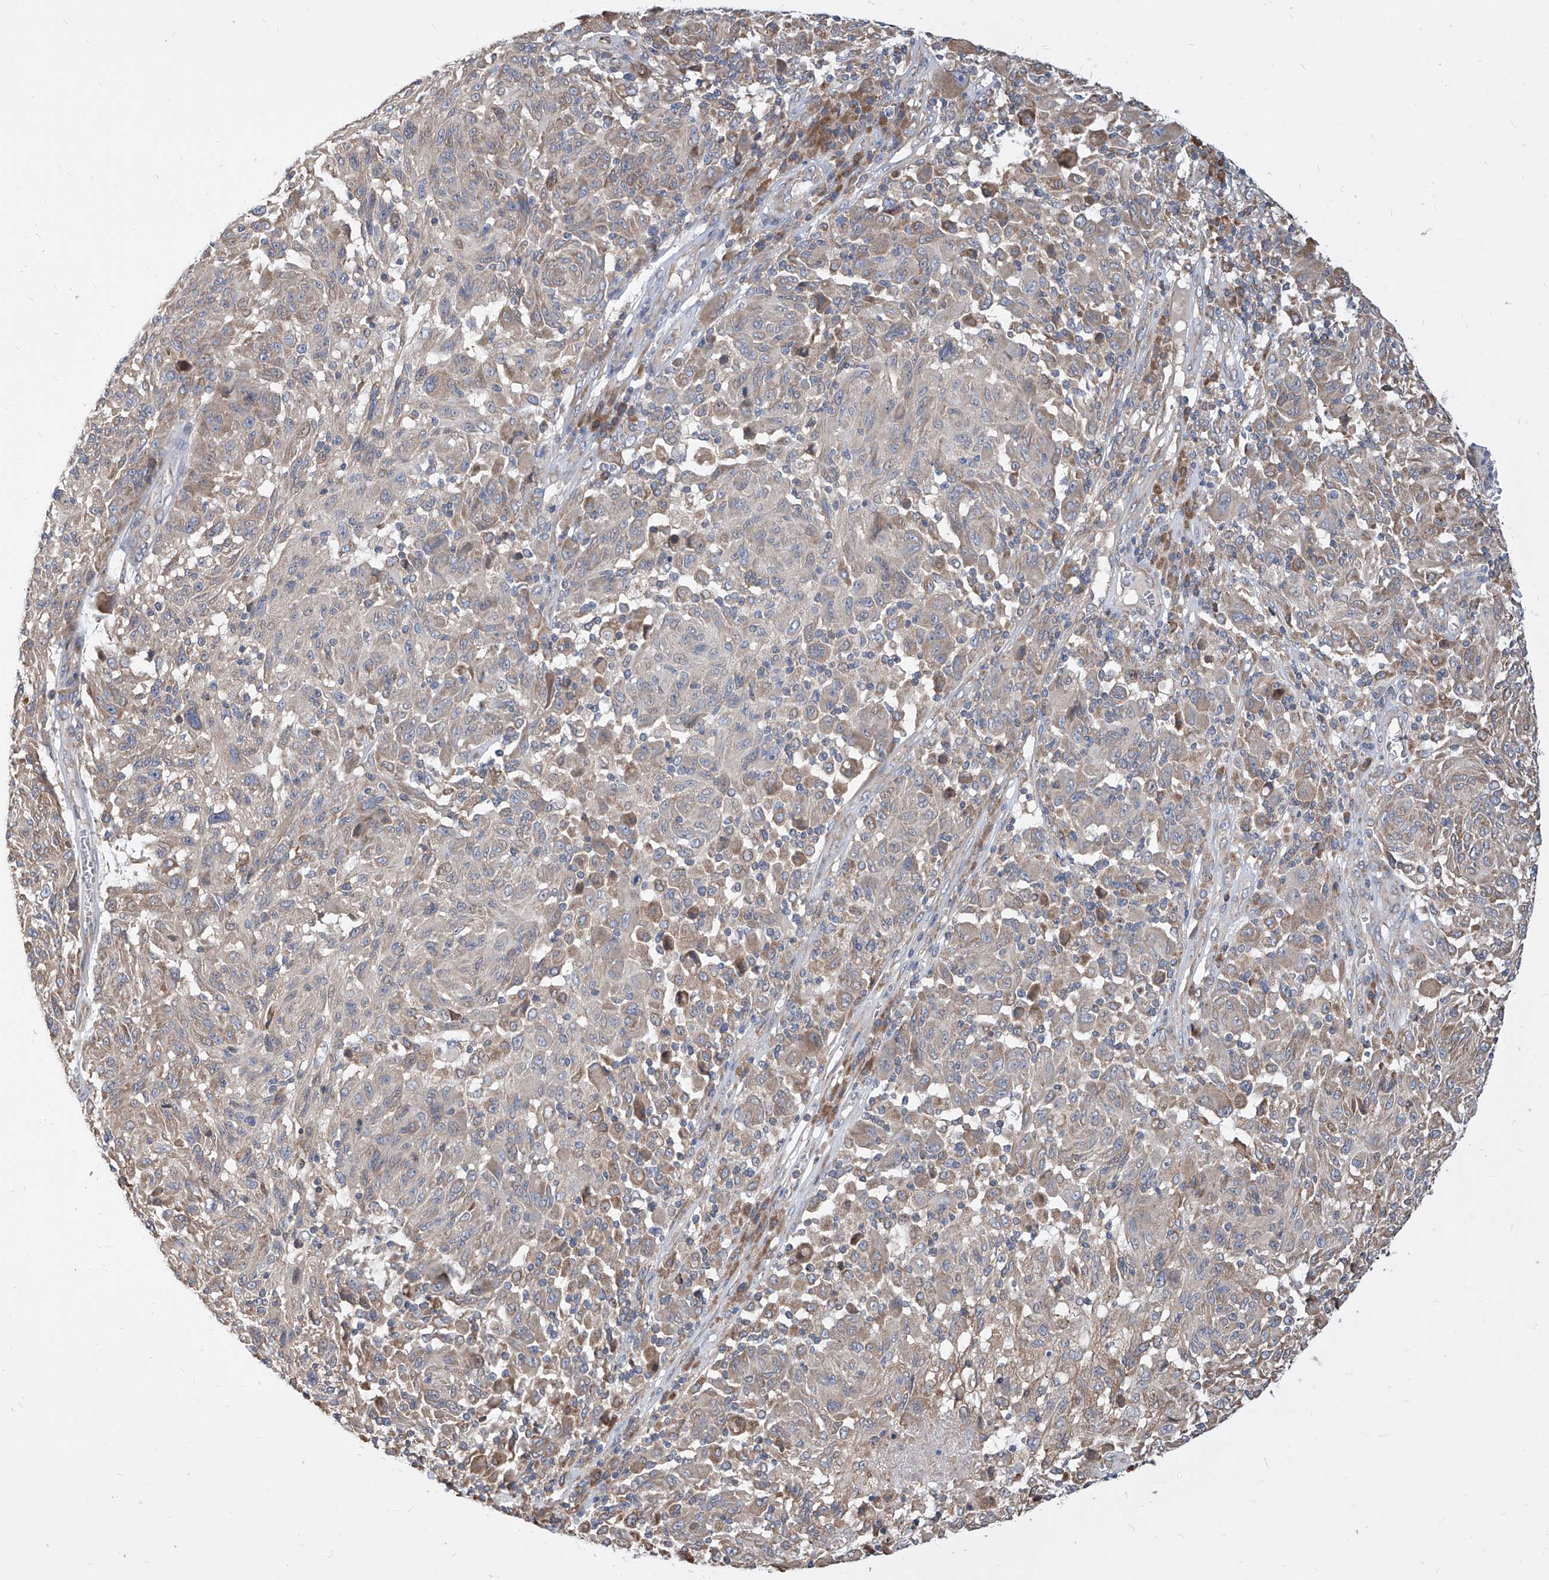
{"staining": {"intensity": "weak", "quantity": "<25%", "location": "cytoplasmic/membranous"}, "tissue": "melanoma", "cell_type": "Tumor cells", "image_type": "cancer", "snomed": [{"axis": "morphology", "description": "Malignant melanoma, NOS"}, {"axis": "topography", "description": "Skin"}], "caption": "Image shows no protein expression in tumor cells of melanoma tissue. Nuclei are stained in blue.", "gene": "FAM83B", "patient": {"sex": "male", "age": 53}}